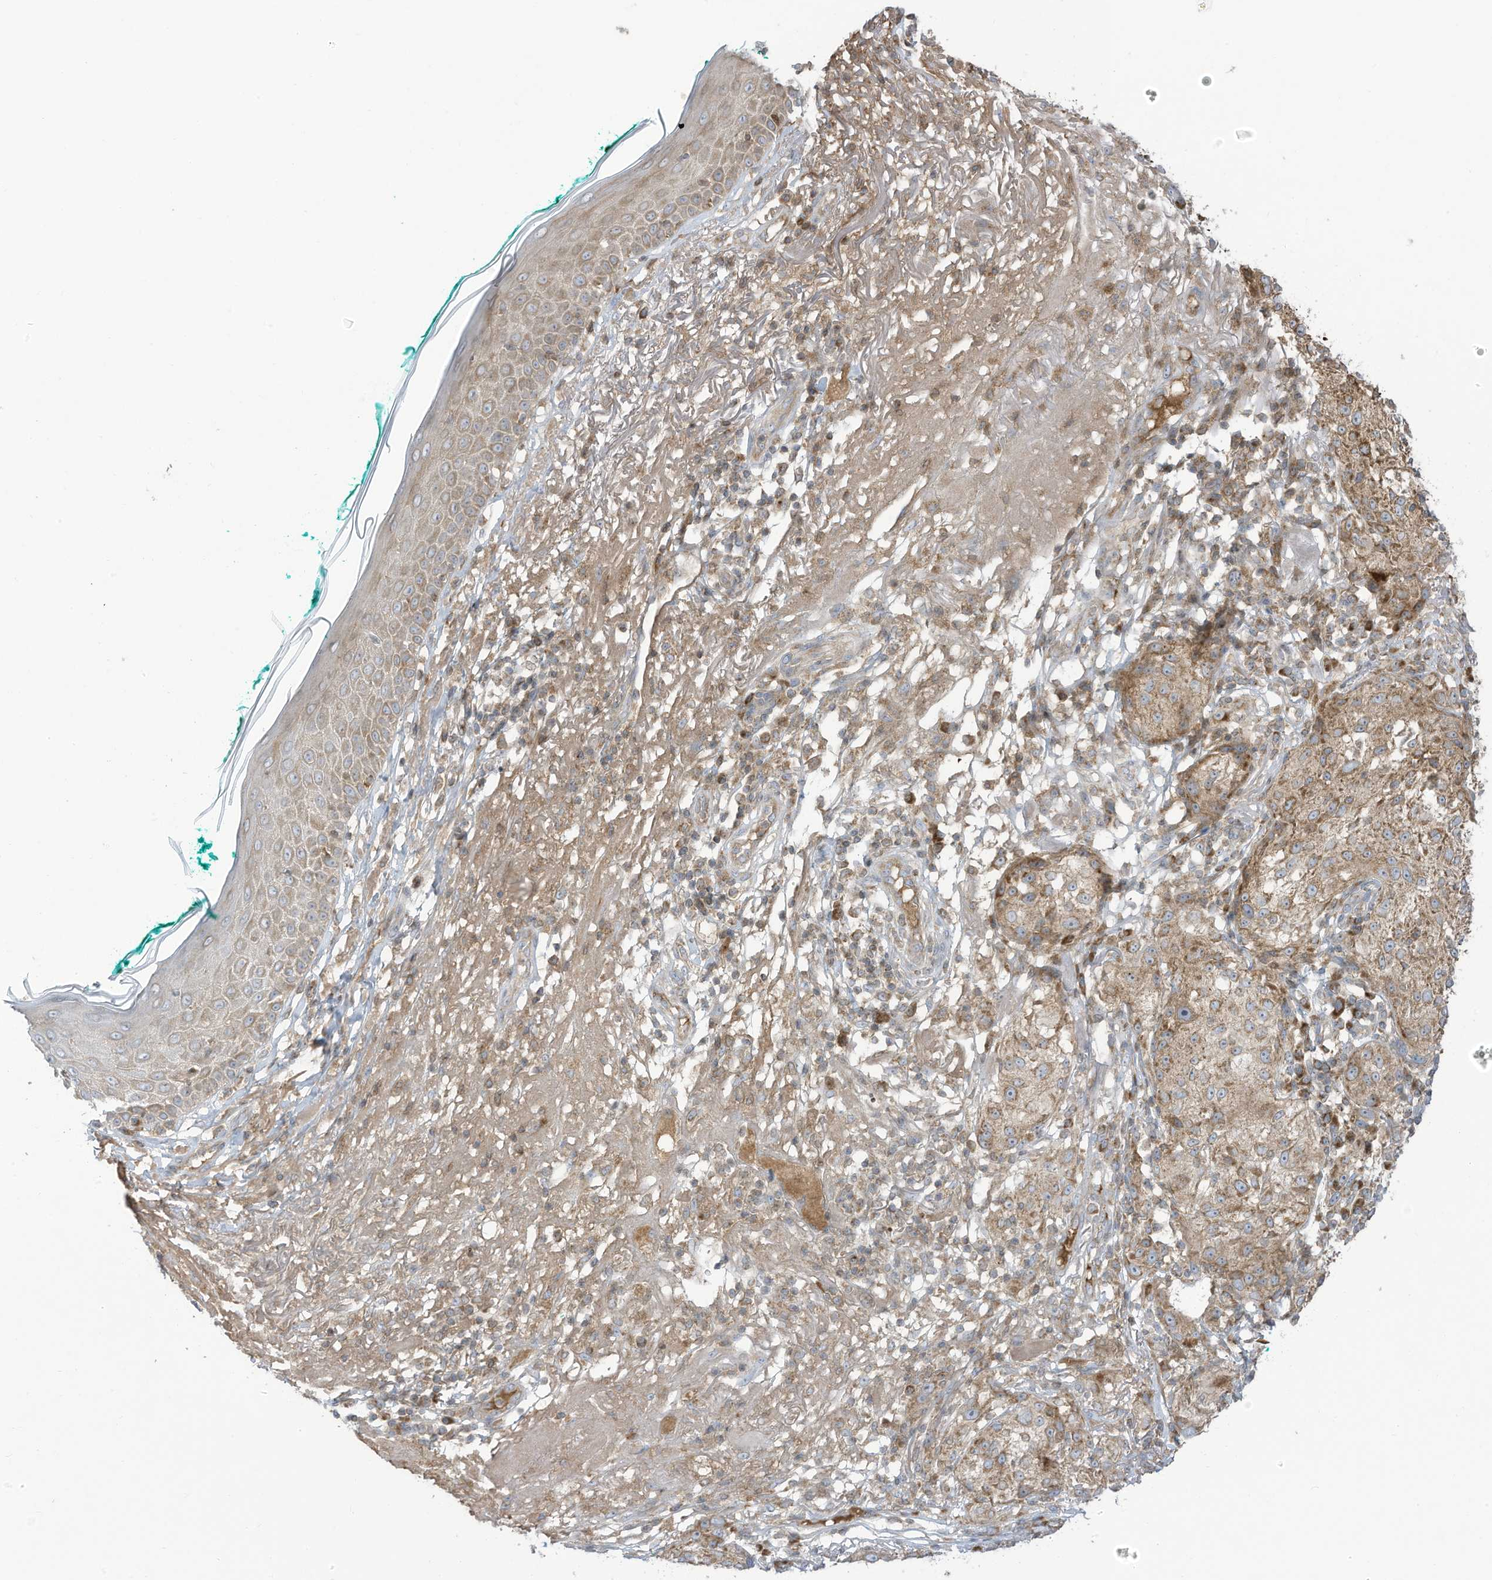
{"staining": {"intensity": "moderate", "quantity": ">75%", "location": "cytoplasmic/membranous"}, "tissue": "melanoma", "cell_type": "Tumor cells", "image_type": "cancer", "snomed": [{"axis": "morphology", "description": "Necrosis, NOS"}, {"axis": "morphology", "description": "Malignant melanoma, NOS"}, {"axis": "topography", "description": "Skin"}], "caption": "High-magnification brightfield microscopy of malignant melanoma stained with DAB (brown) and counterstained with hematoxylin (blue). tumor cells exhibit moderate cytoplasmic/membranous positivity is seen in approximately>75% of cells. The staining is performed using DAB (3,3'-diaminobenzidine) brown chromogen to label protein expression. The nuclei are counter-stained blue using hematoxylin.", "gene": "CGAS", "patient": {"sex": "female", "age": 87}}